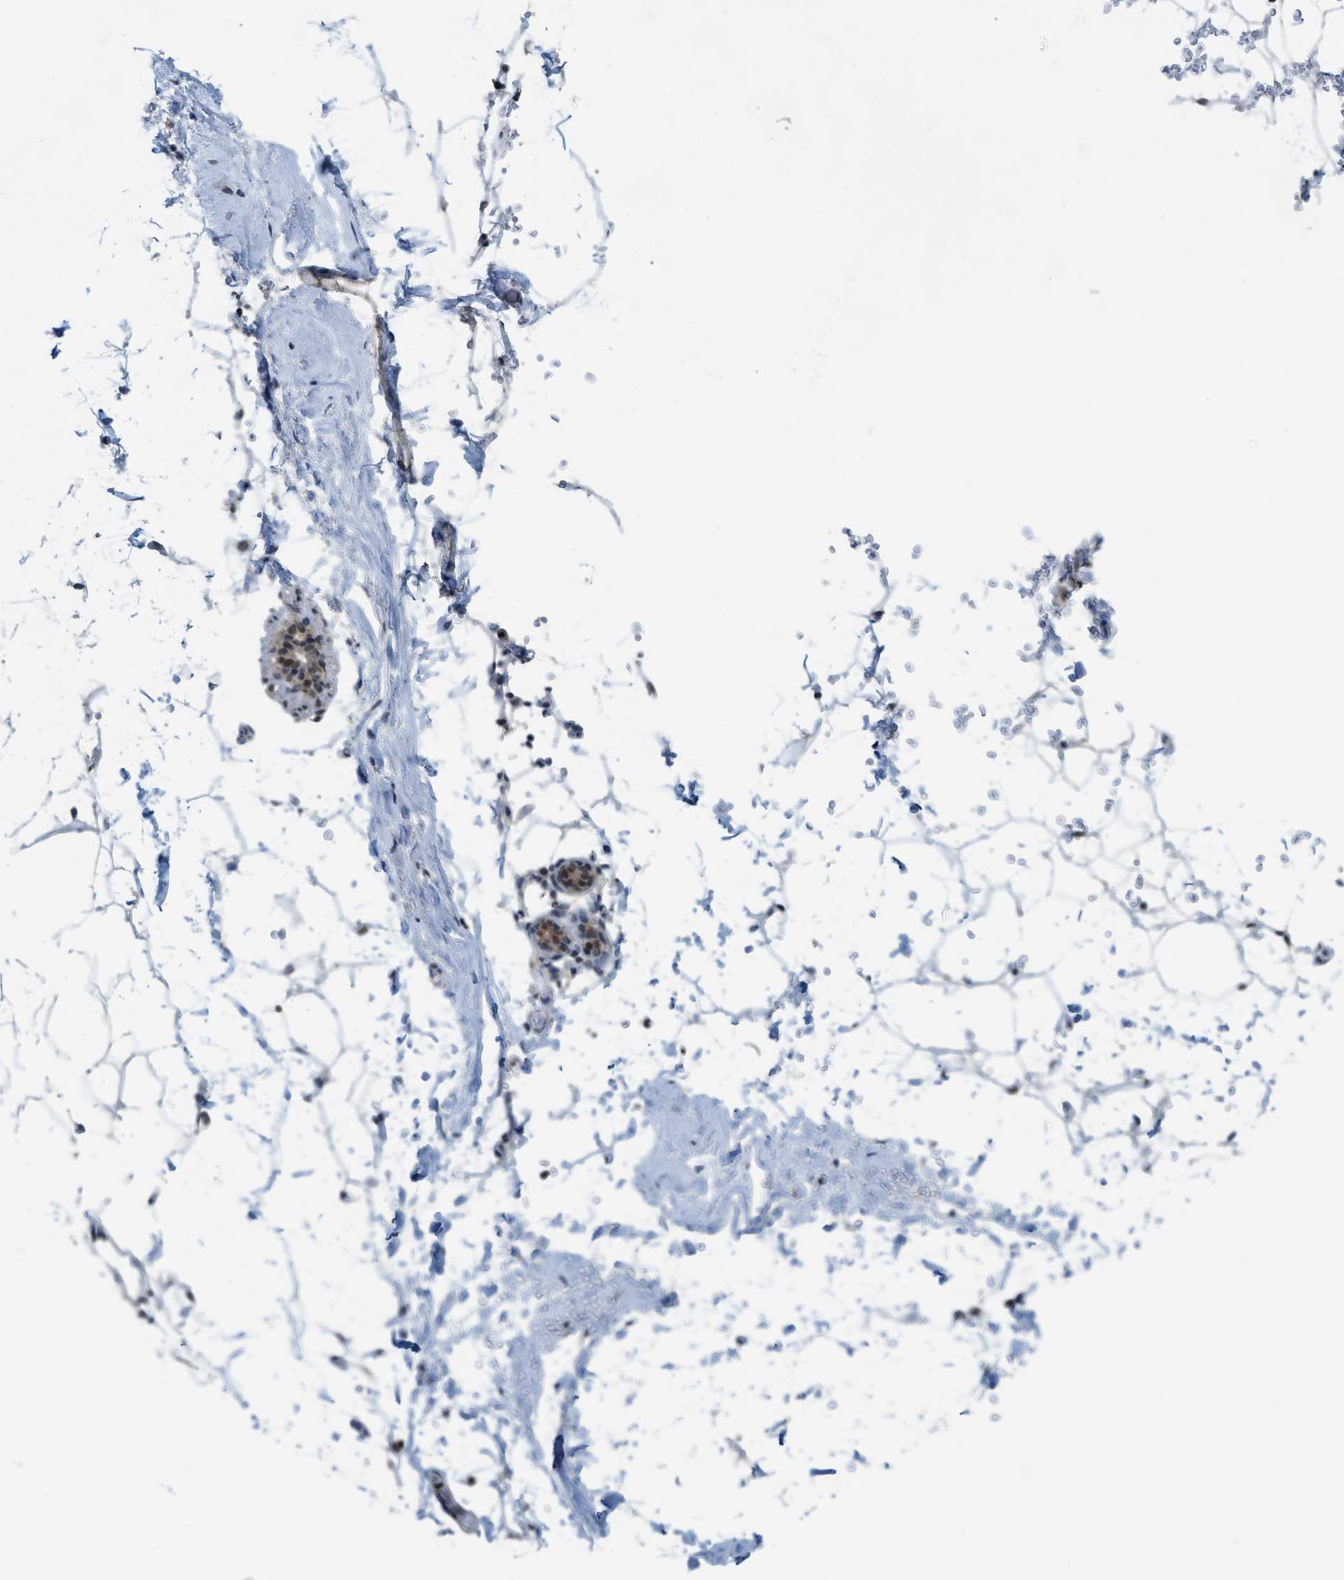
{"staining": {"intensity": "moderate", "quantity": ">75%", "location": "cytoplasmic/membranous,nuclear"}, "tissue": "adipose tissue", "cell_type": "Adipocytes", "image_type": "normal", "snomed": [{"axis": "morphology", "description": "Normal tissue, NOS"}, {"axis": "topography", "description": "Breast"}, {"axis": "topography", "description": "Soft tissue"}], "caption": "This micrograph reveals normal adipose tissue stained with IHC to label a protein in brown. The cytoplasmic/membranous,nuclear of adipocytes show moderate positivity for the protein. Nuclei are counter-stained blue.", "gene": "DNAJB1", "patient": {"sex": "female", "age": 75}}